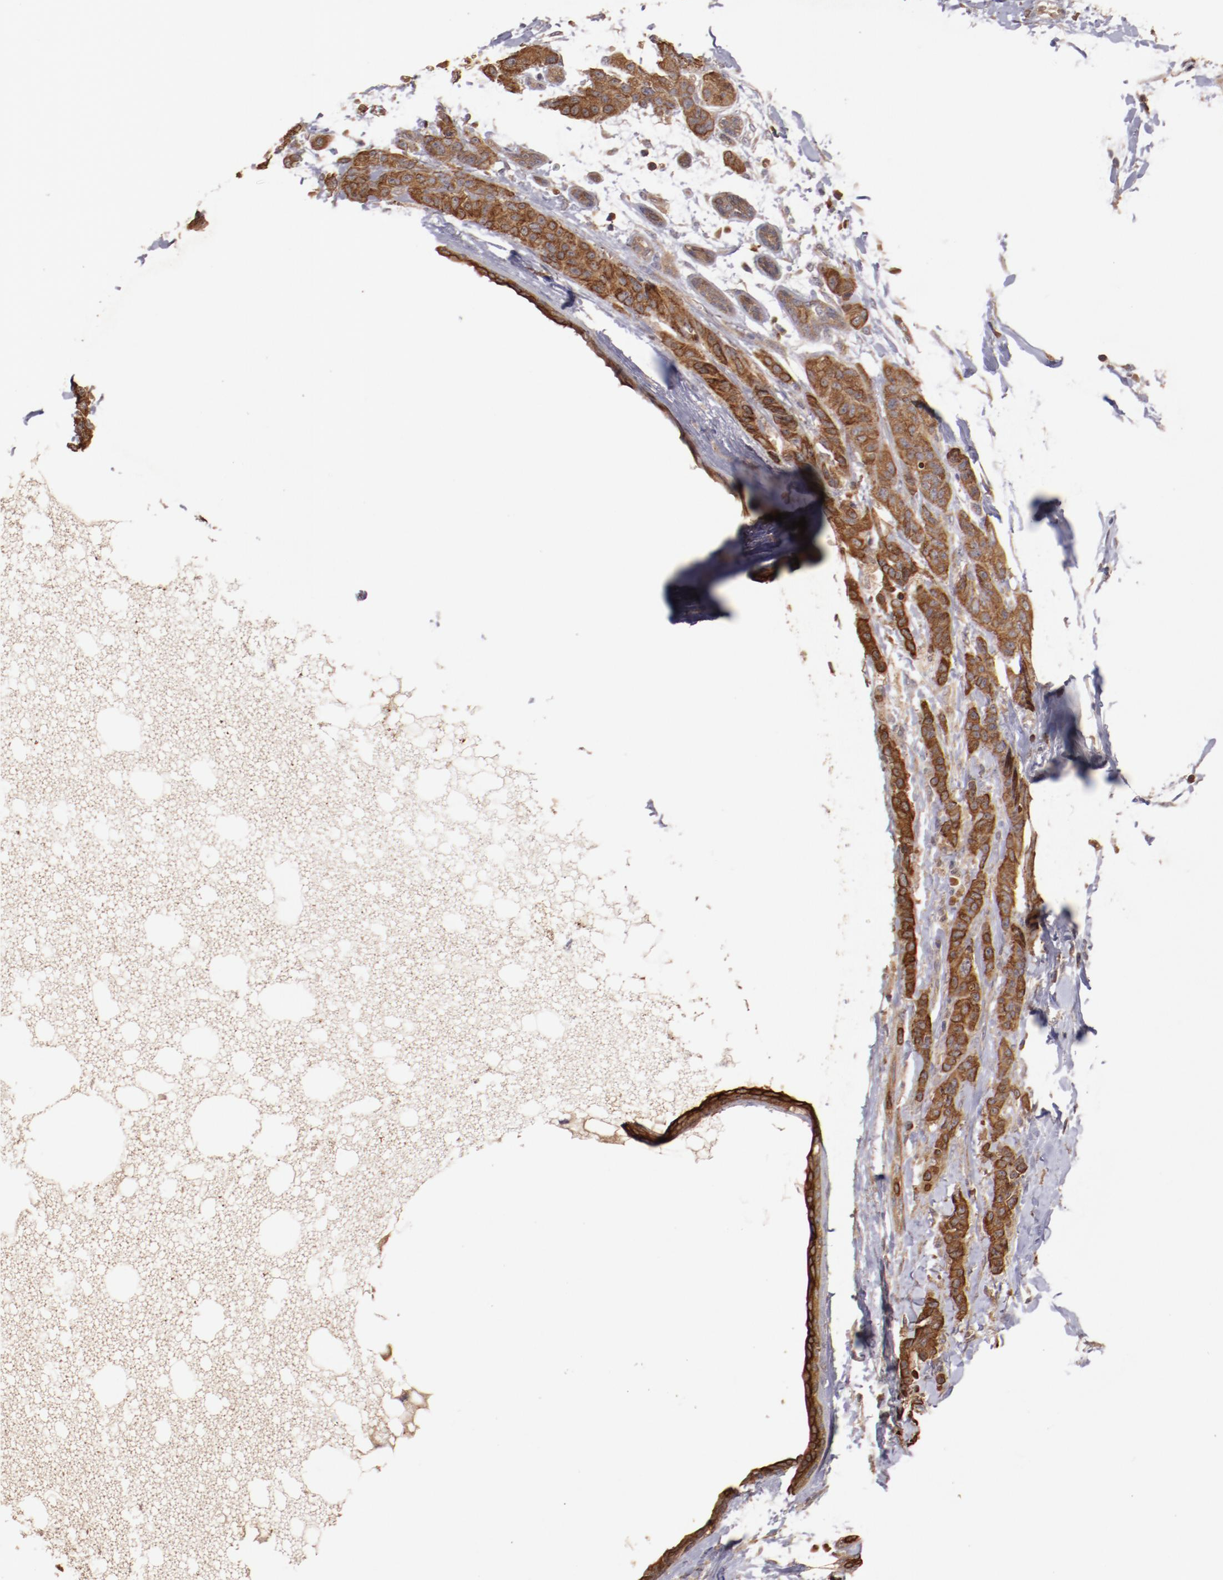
{"staining": {"intensity": "moderate", "quantity": ">75%", "location": "cytoplasmic/membranous"}, "tissue": "breast cancer", "cell_type": "Tumor cells", "image_type": "cancer", "snomed": [{"axis": "morphology", "description": "Duct carcinoma"}, {"axis": "topography", "description": "Breast"}], "caption": "Immunohistochemistry (IHC) (DAB) staining of breast cancer displays moderate cytoplasmic/membranous protein expression in about >75% of tumor cells.", "gene": "SRRD", "patient": {"sex": "female", "age": 40}}